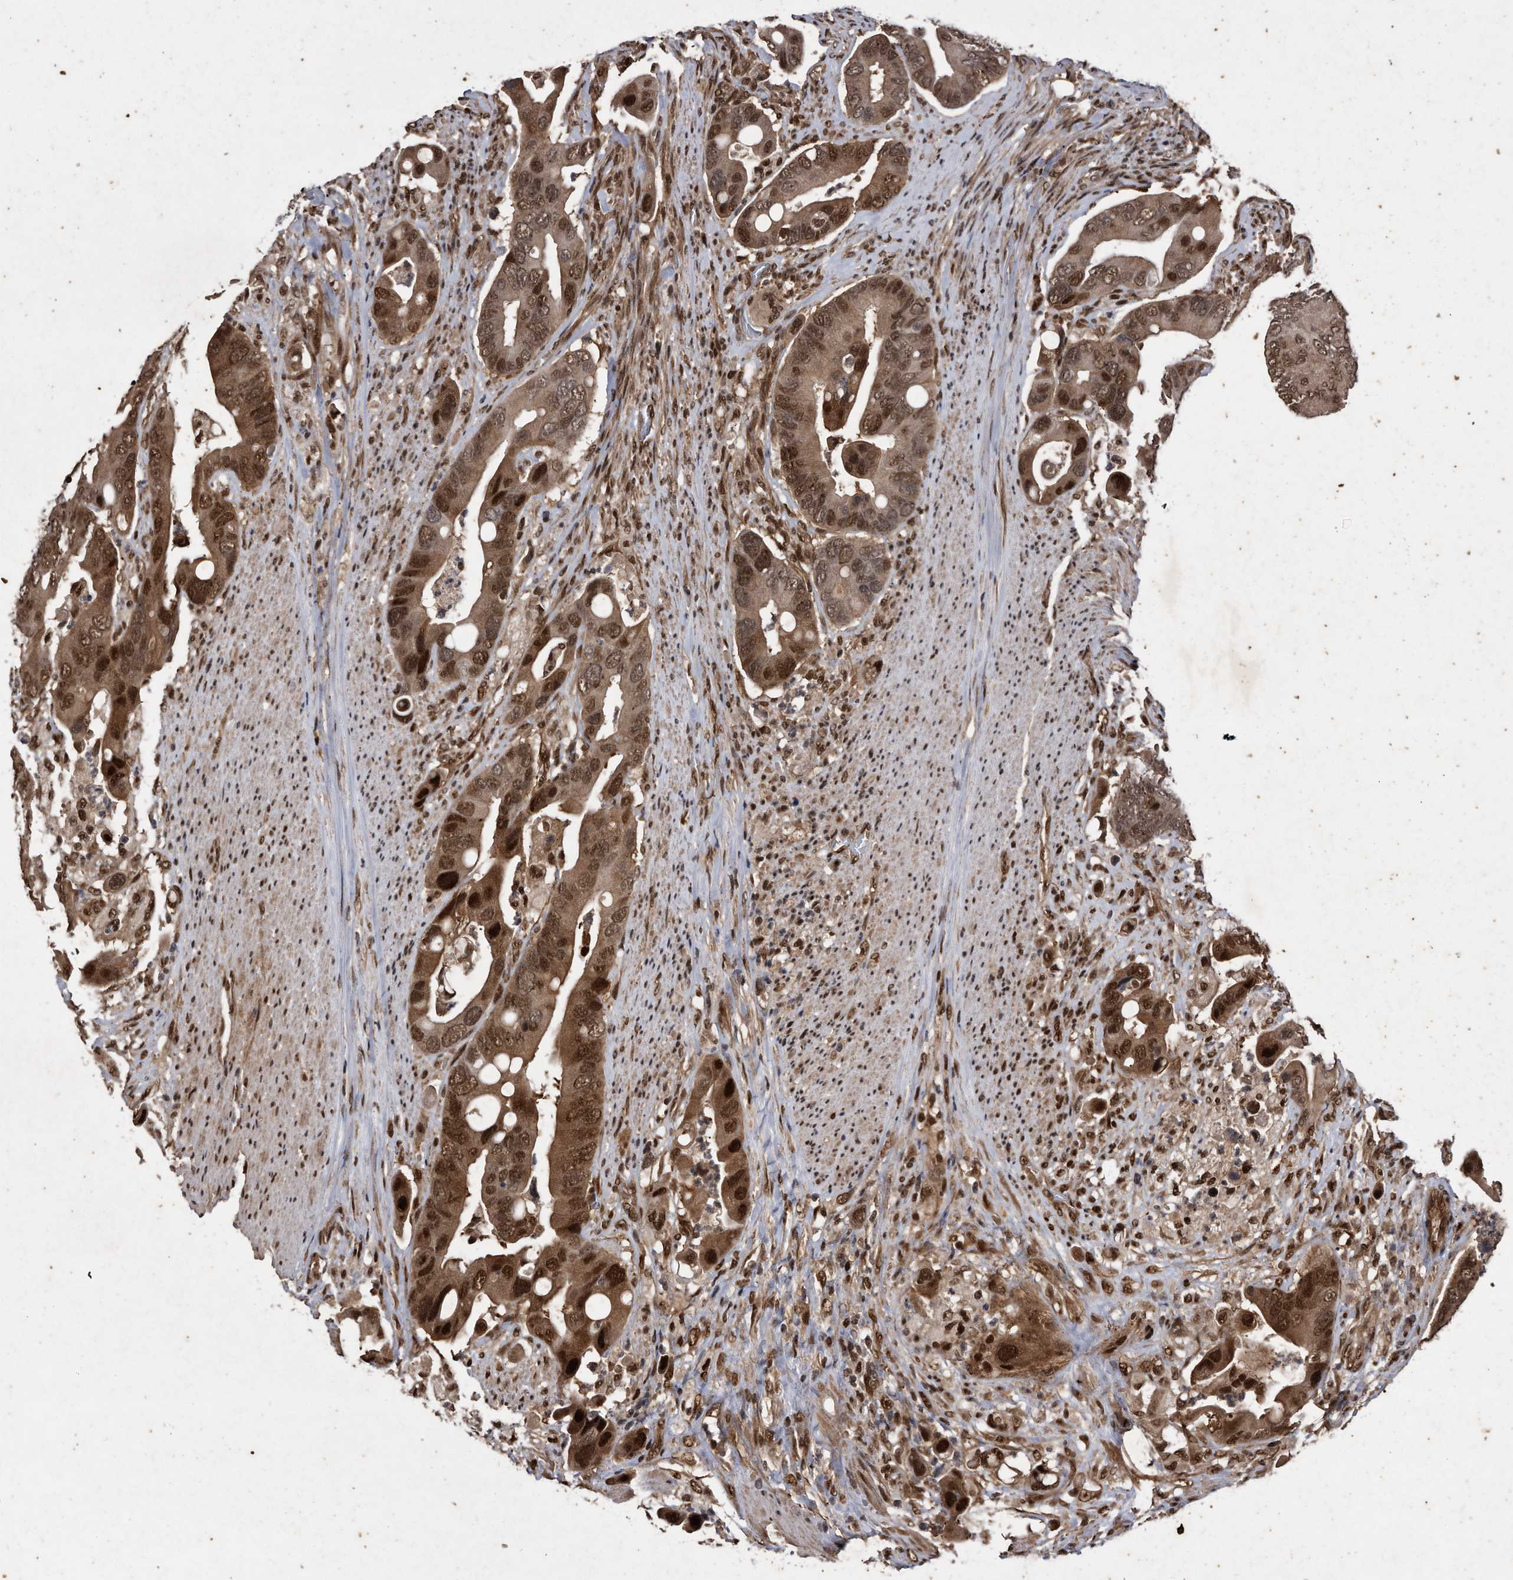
{"staining": {"intensity": "strong", "quantity": ">75%", "location": "cytoplasmic/membranous,nuclear"}, "tissue": "colorectal cancer", "cell_type": "Tumor cells", "image_type": "cancer", "snomed": [{"axis": "morphology", "description": "Adenocarcinoma, NOS"}, {"axis": "topography", "description": "Rectum"}], "caption": "Immunohistochemistry of human adenocarcinoma (colorectal) reveals high levels of strong cytoplasmic/membranous and nuclear positivity in approximately >75% of tumor cells.", "gene": "RAD23B", "patient": {"sex": "female", "age": 57}}